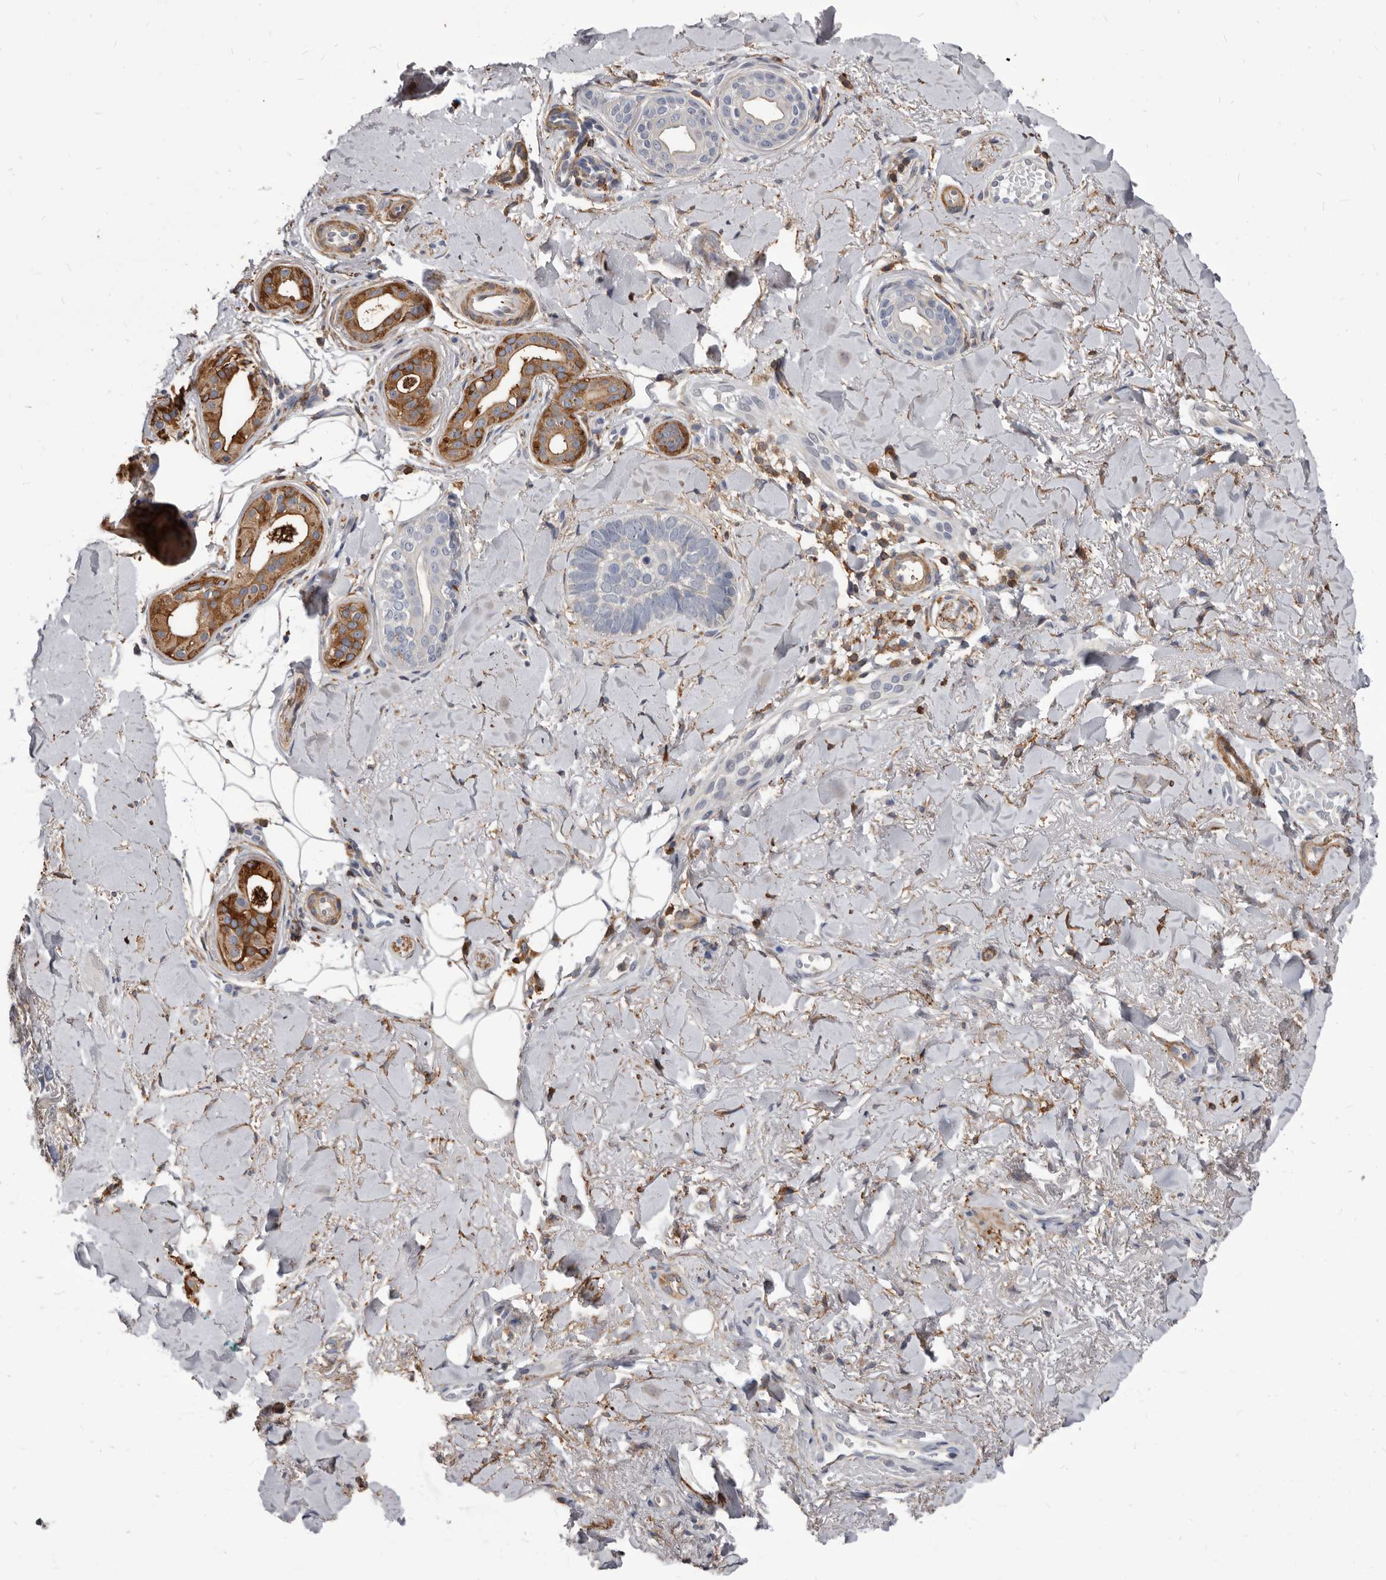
{"staining": {"intensity": "negative", "quantity": "none", "location": "none"}, "tissue": "skin cancer", "cell_type": "Tumor cells", "image_type": "cancer", "snomed": [{"axis": "morphology", "description": "Basal cell carcinoma"}, {"axis": "topography", "description": "Skin"}], "caption": "An image of human skin basal cell carcinoma is negative for staining in tumor cells.", "gene": "NIBAN1", "patient": {"sex": "female", "age": 82}}